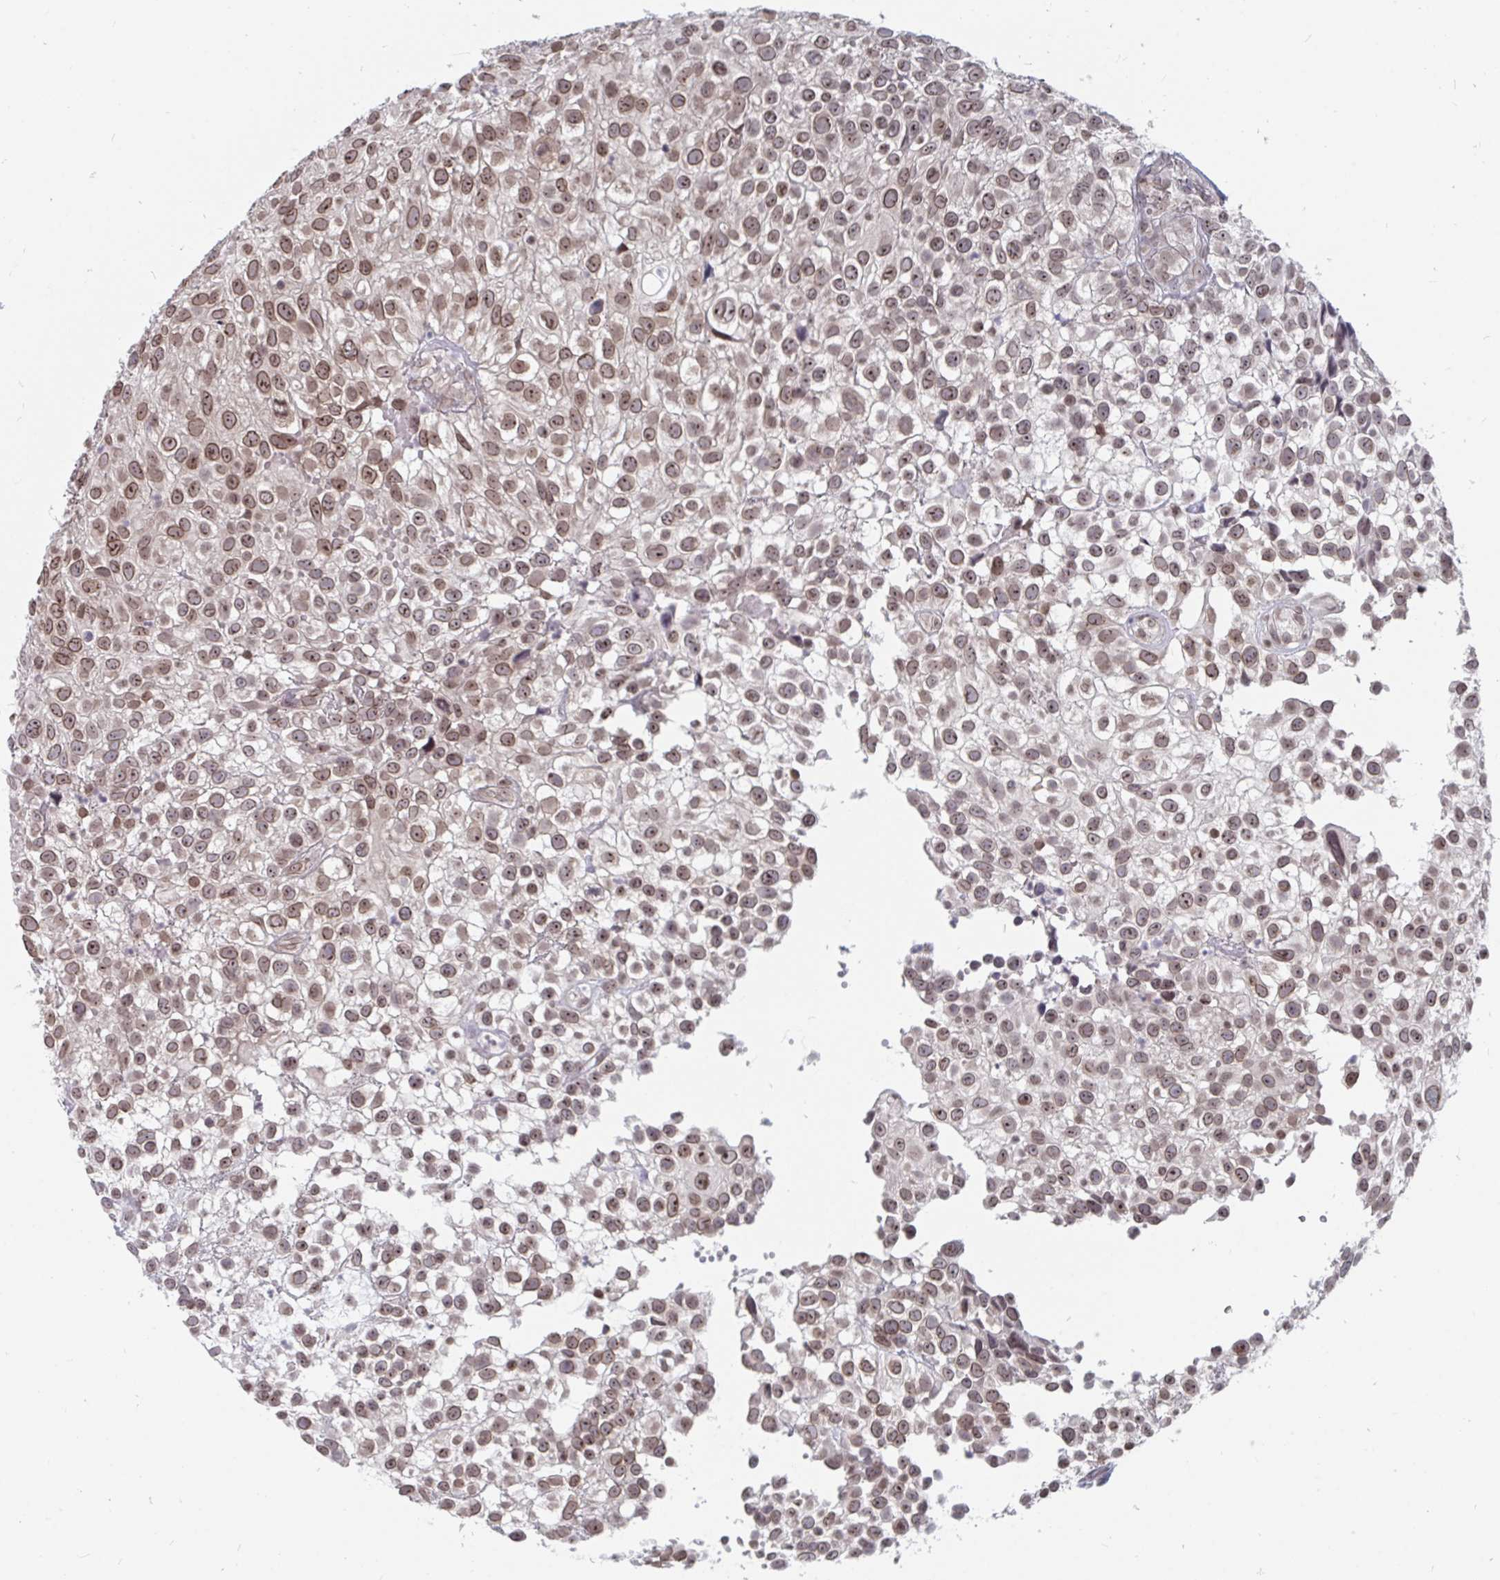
{"staining": {"intensity": "moderate", "quantity": ">75%", "location": "nuclear"}, "tissue": "urothelial cancer", "cell_type": "Tumor cells", "image_type": "cancer", "snomed": [{"axis": "morphology", "description": "Urothelial carcinoma, High grade"}, {"axis": "topography", "description": "Urinary bladder"}], "caption": "Moderate nuclear protein staining is appreciated in about >75% of tumor cells in urothelial cancer. (Brightfield microscopy of DAB IHC at high magnification).", "gene": "TRIP12", "patient": {"sex": "male", "age": 56}}